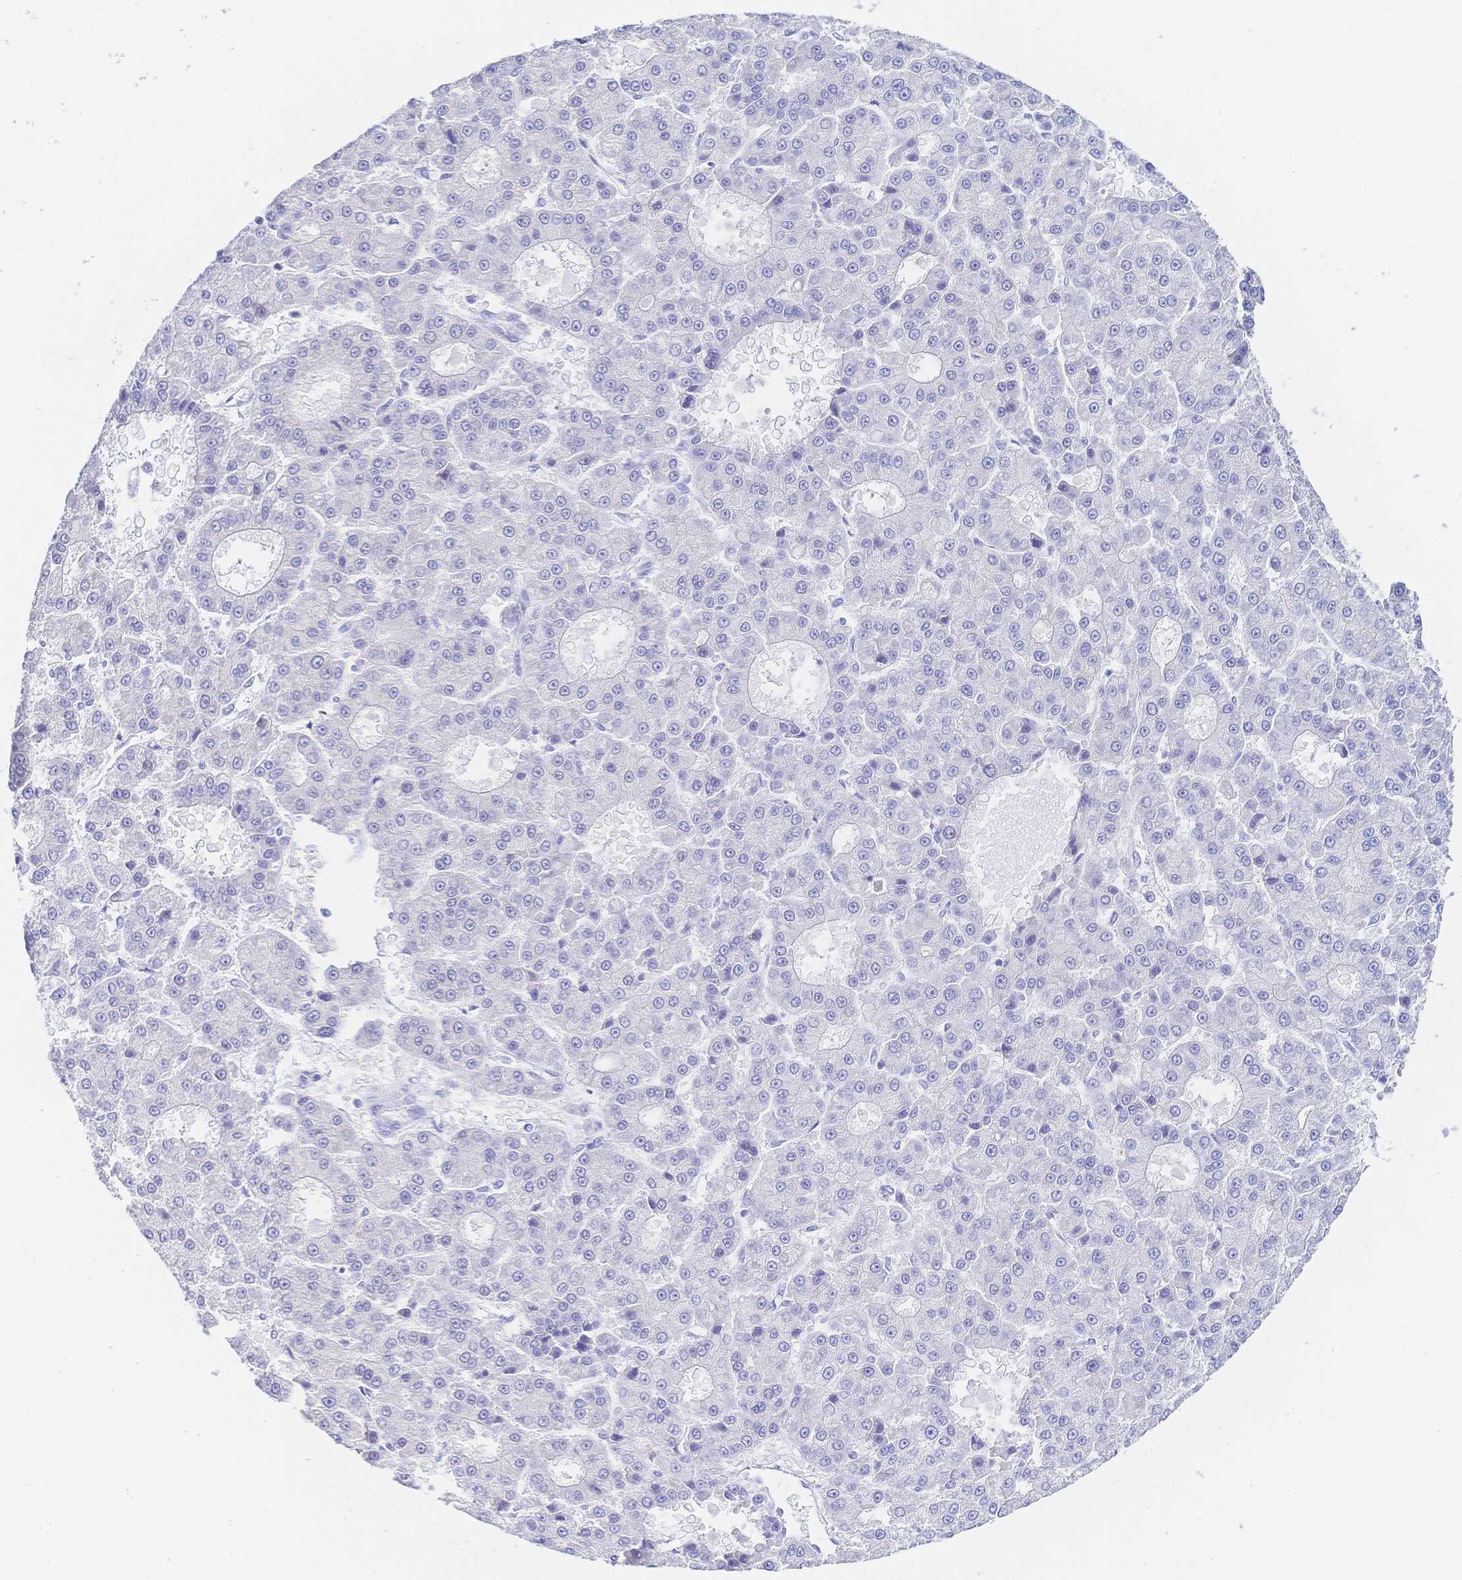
{"staining": {"intensity": "negative", "quantity": "none", "location": "none"}, "tissue": "liver cancer", "cell_type": "Tumor cells", "image_type": "cancer", "snomed": [{"axis": "morphology", "description": "Carcinoma, Hepatocellular, NOS"}, {"axis": "topography", "description": "Liver"}], "caption": "Liver cancer was stained to show a protein in brown. There is no significant expression in tumor cells.", "gene": "RRM1", "patient": {"sex": "male", "age": 70}}